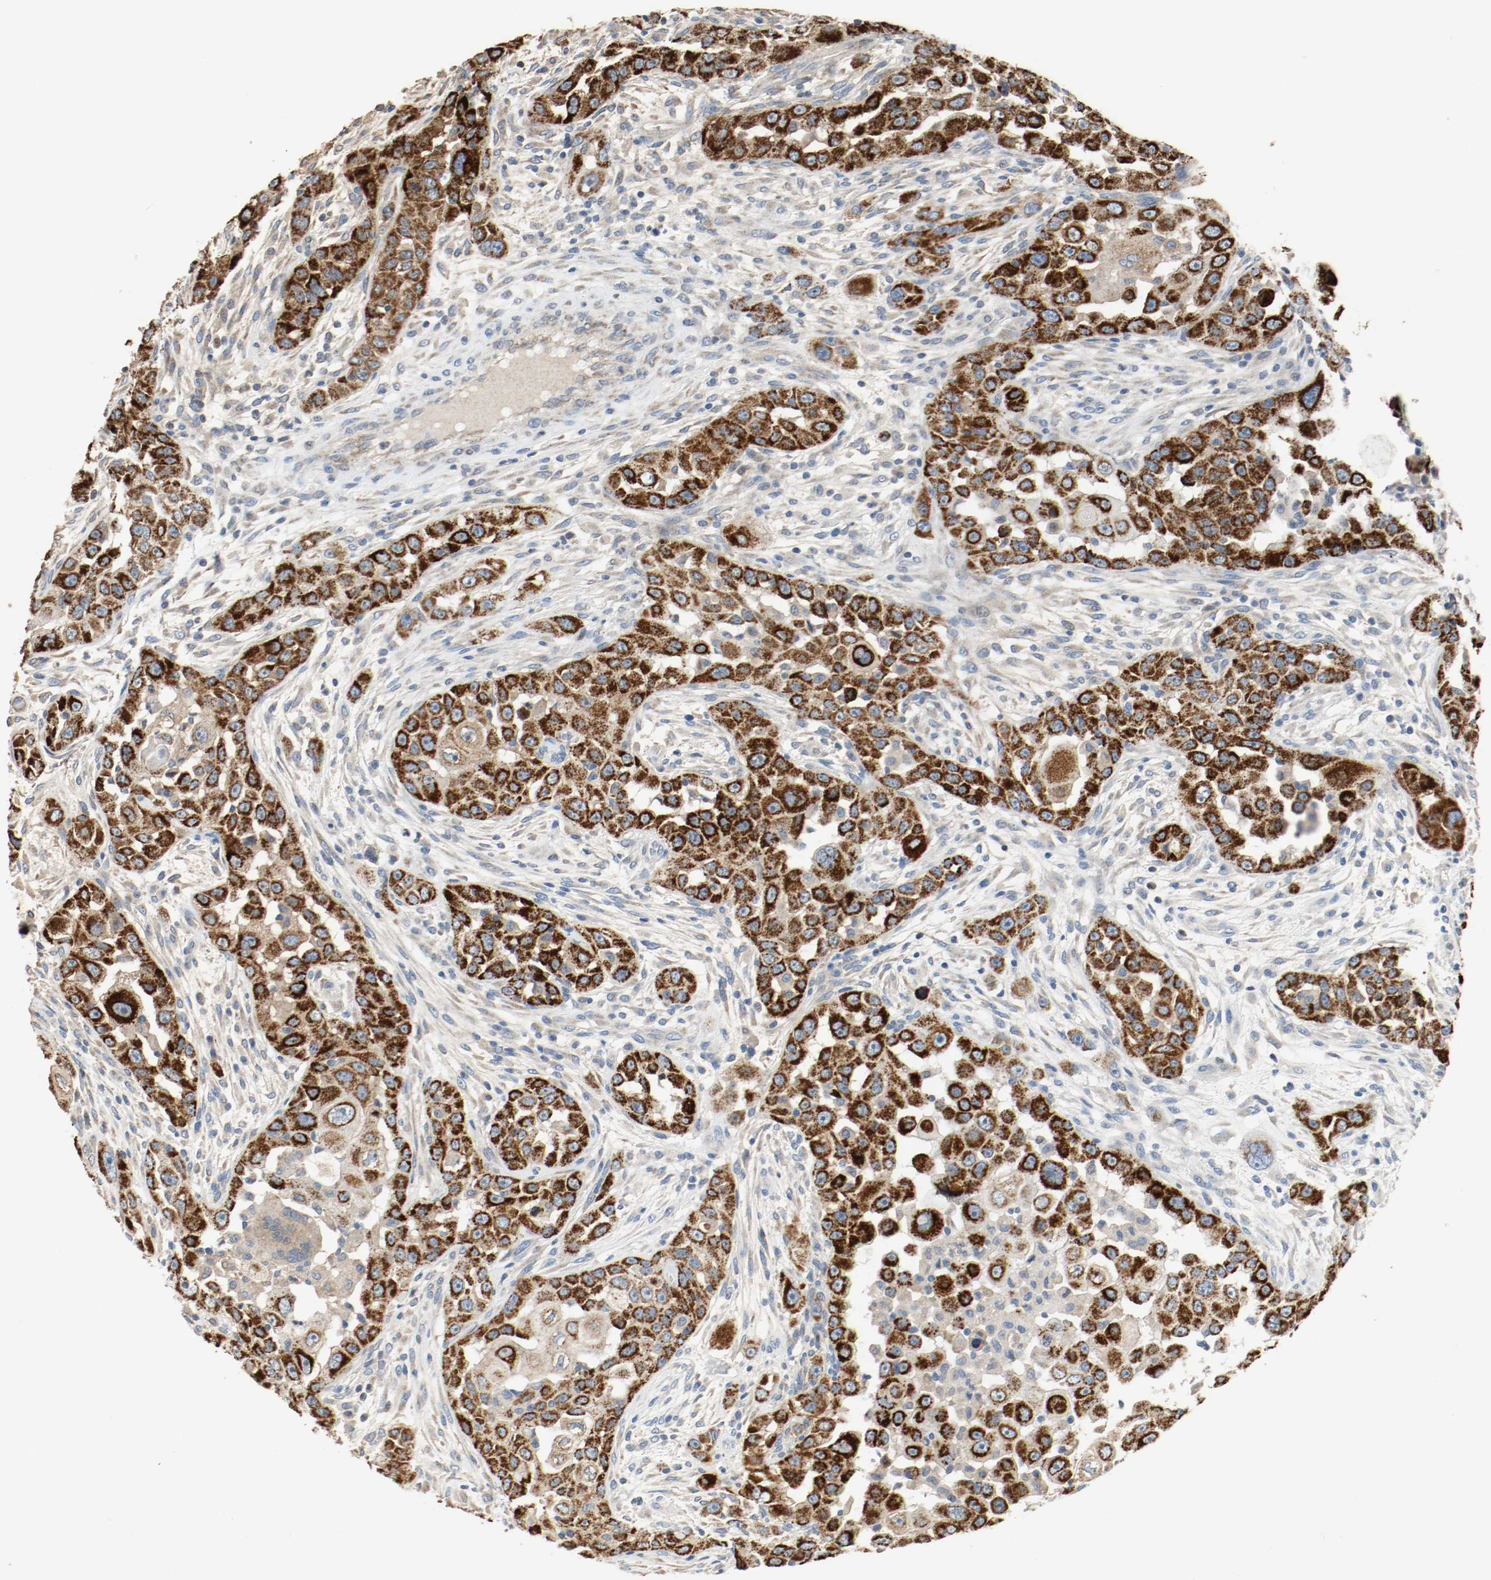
{"staining": {"intensity": "strong", "quantity": ">75%", "location": "cytoplasmic/membranous"}, "tissue": "head and neck cancer", "cell_type": "Tumor cells", "image_type": "cancer", "snomed": [{"axis": "morphology", "description": "Carcinoma, NOS"}, {"axis": "topography", "description": "Head-Neck"}], "caption": "Immunohistochemistry (IHC) photomicrograph of human head and neck carcinoma stained for a protein (brown), which reveals high levels of strong cytoplasmic/membranous expression in about >75% of tumor cells.", "gene": "ALDH4A1", "patient": {"sex": "male", "age": 87}}